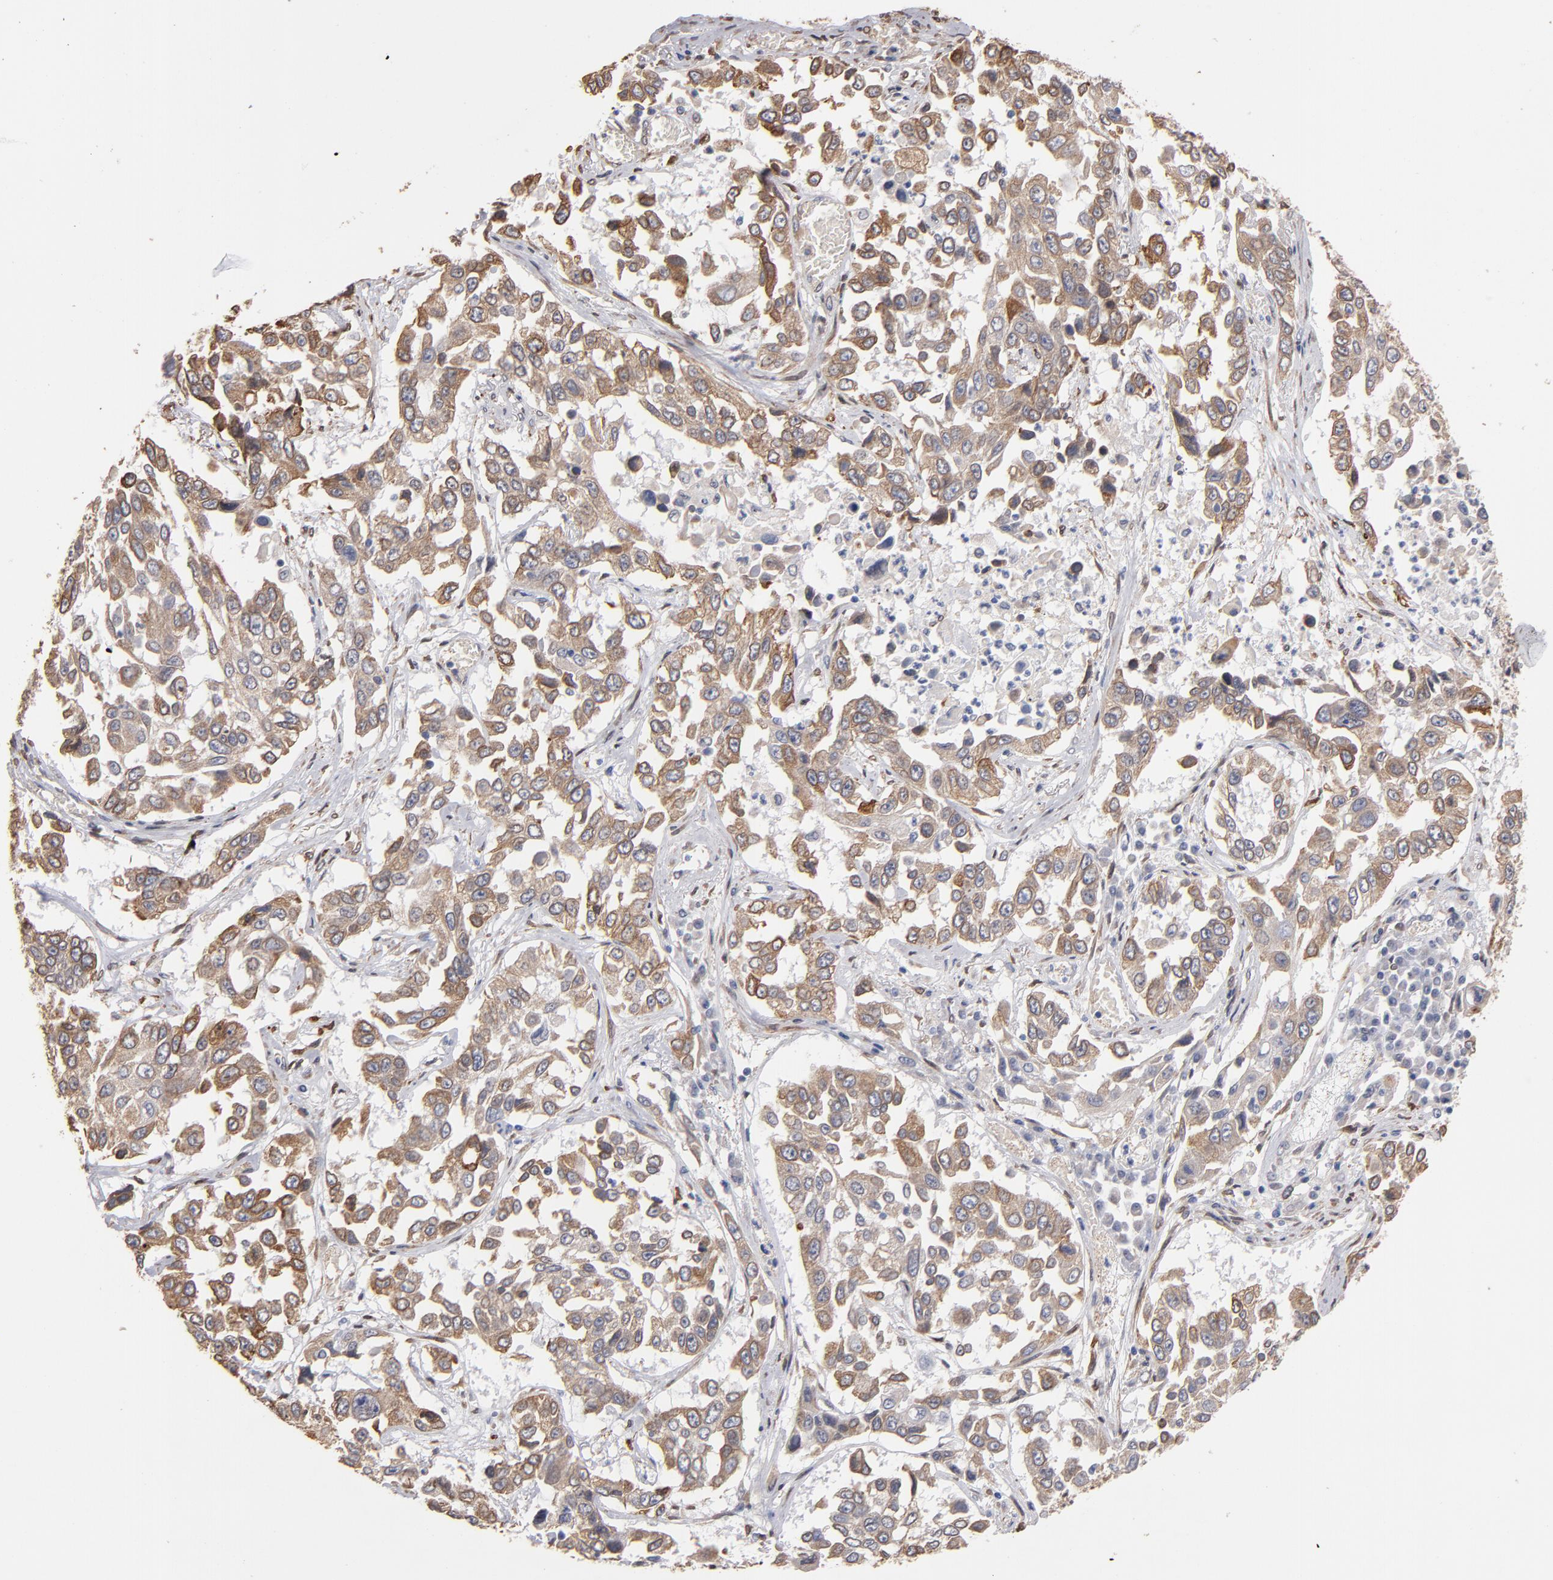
{"staining": {"intensity": "moderate", "quantity": ">75%", "location": "cytoplasmic/membranous"}, "tissue": "lung cancer", "cell_type": "Tumor cells", "image_type": "cancer", "snomed": [{"axis": "morphology", "description": "Squamous cell carcinoma, NOS"}, {"axis": "topography", "description": "Lung"}], "caption": "A photomicrograph of human squamous cell carcinoma (lung) stained for a protein reveals moderate cytoplasmic/membranous brown staining in tumor cells. (DAB (3,3'-diaminobenzidine) IHC with brightfield microscopy, high magnification).", "gene": "PGRMC1", "patient": {"sex": "male", "age": 71}}